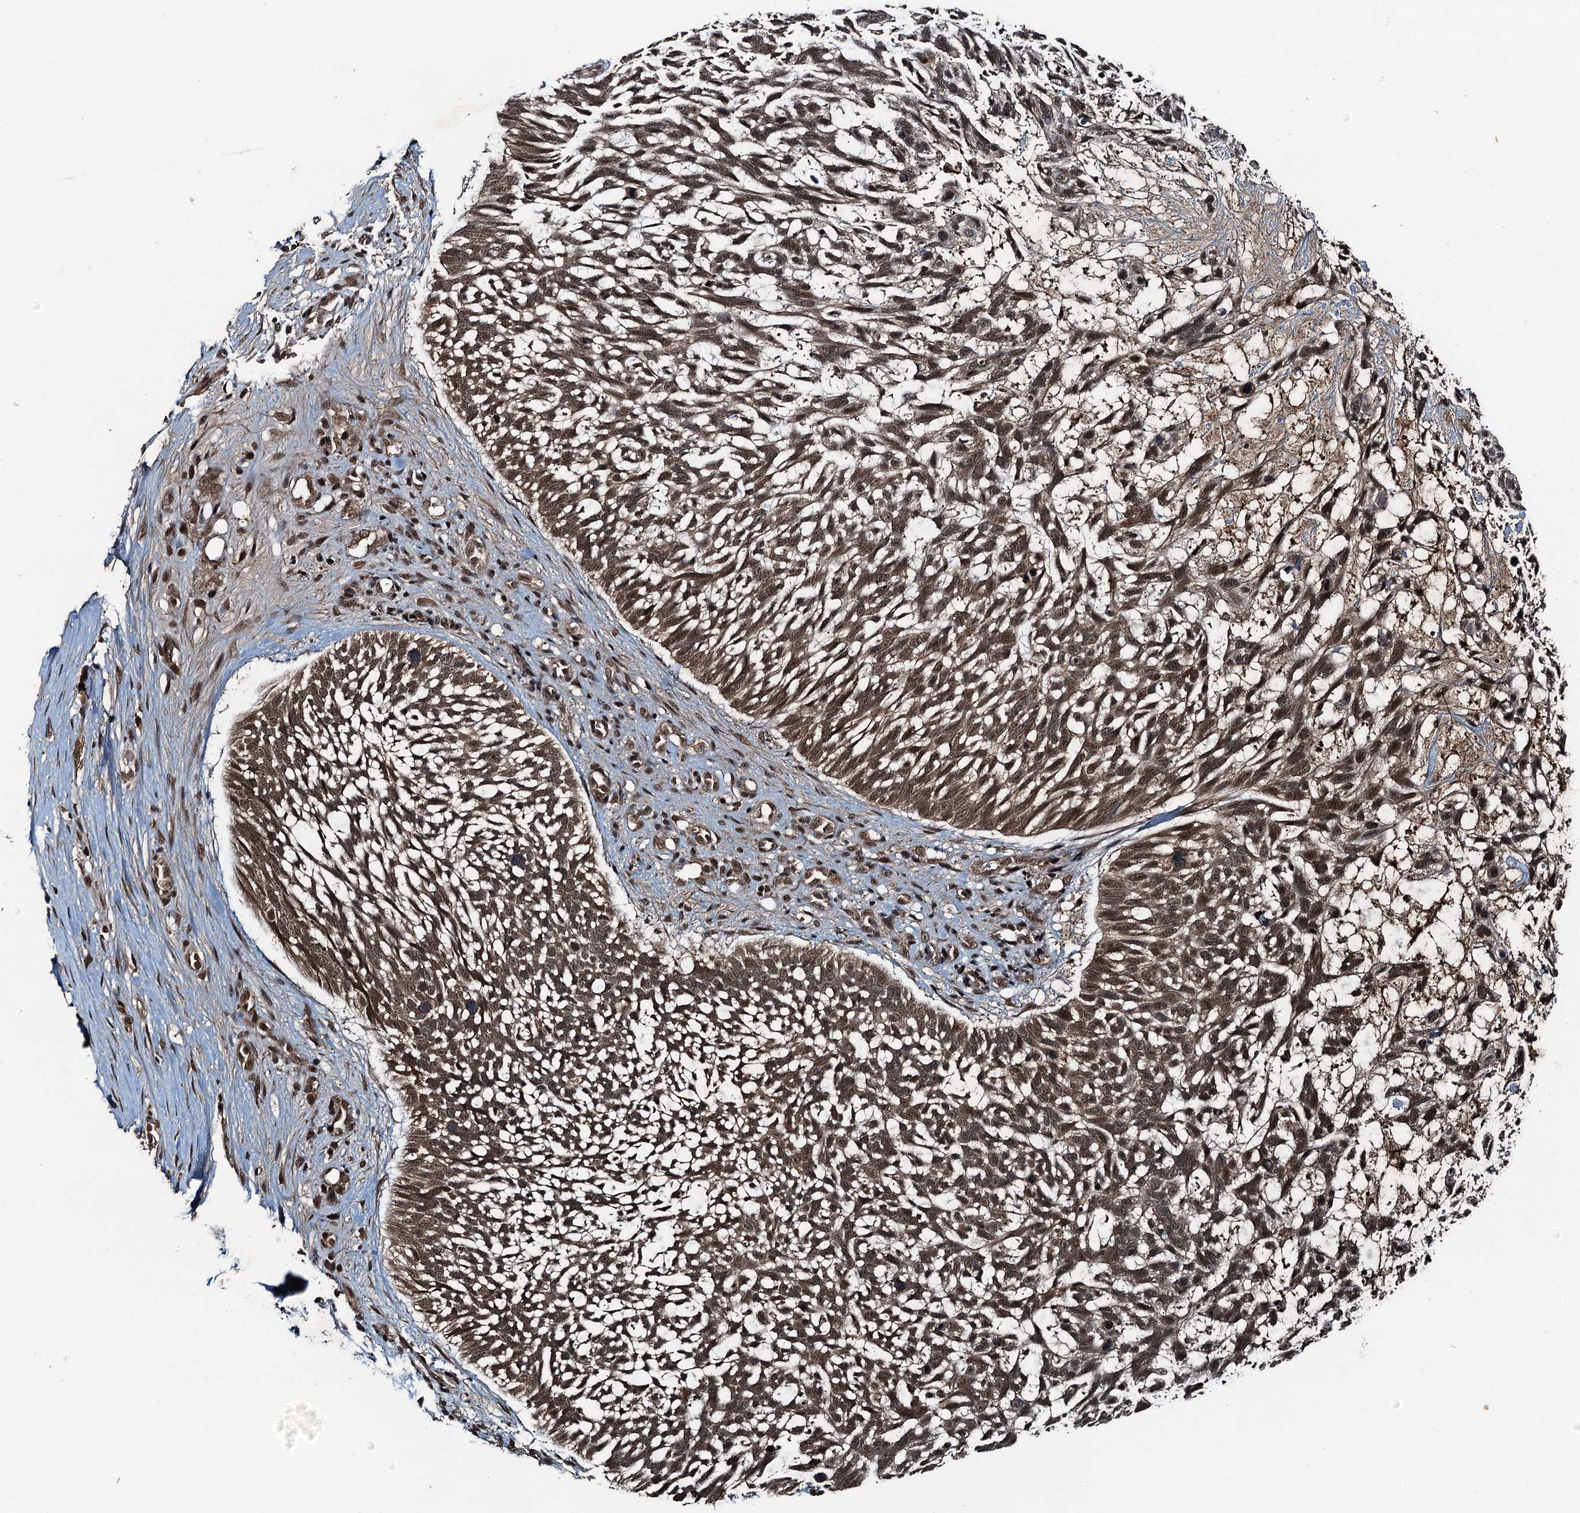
{"staining": {"intensity": "moderate", "quantity": ">75%", "location": "cytoplasmic/membranous,nuclear"}, "tissue": "skin cancer", "cell_type": "Tumor cells", "image_type": "cancer", "snomed": [{"axis": "morphology", "description": "Basal cell carcinoma"}, {"axis": "topography", "description": "Skin"}], "caption": "Immunohistochemistry histopathology image of neoplastic tissue: human skin basal cell carcinoma stained using immunohistochemistry exhibits medium levels of moderate protein expression localized specifically in the cytoplasmic/membranous and nuclear of tumor cells, appearing as a cytoplasmic/membranous and nuclear brown color.", "gene": "UBXN6", "patient": {"sex": "male", "age": 88}}